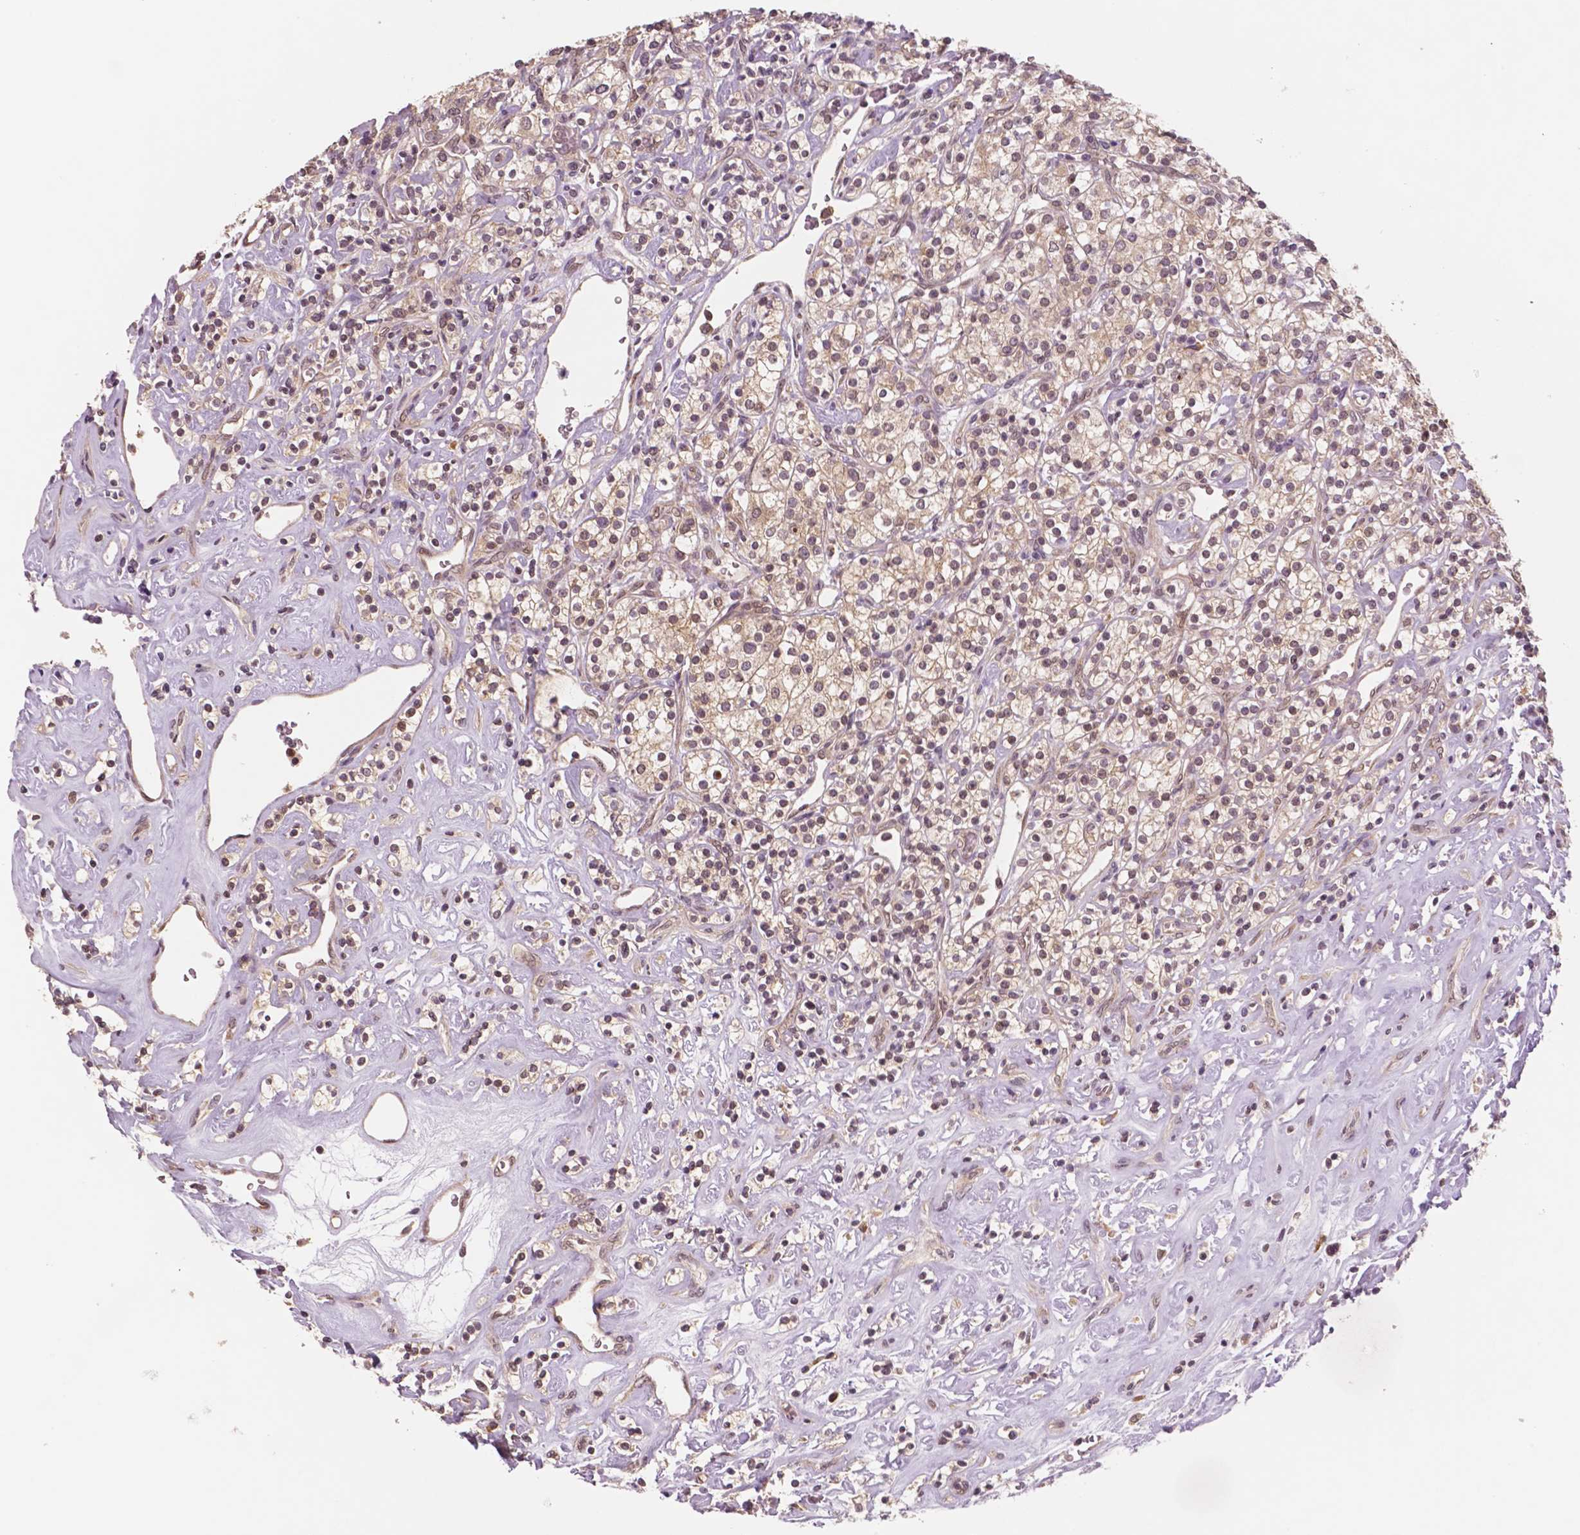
{"staining": {"intensity": "weak", "quantity": ">75%", "location": "cytoplasmic/membranous"}, "tissue": "renal cancer", "cell_type": "Tumor cells", "image_type": "cancer", "snomed": [{"axis": "morphology", "description": "Adenocarcinoma, NOS"}, {"axis": "topography", "description": "Kidney"}], "caption": "DAB (3,3'-diaminobenzidine) immunohistochemical staining of human renal cancer displays weak cytoplasmic/membranous protein expression in approximately >75% of tumor cells. The protein is shown in brown color, while the nuclei are stained blue.", "gene": "STAT3", "patient": {"sex": "male", "age": 77}}